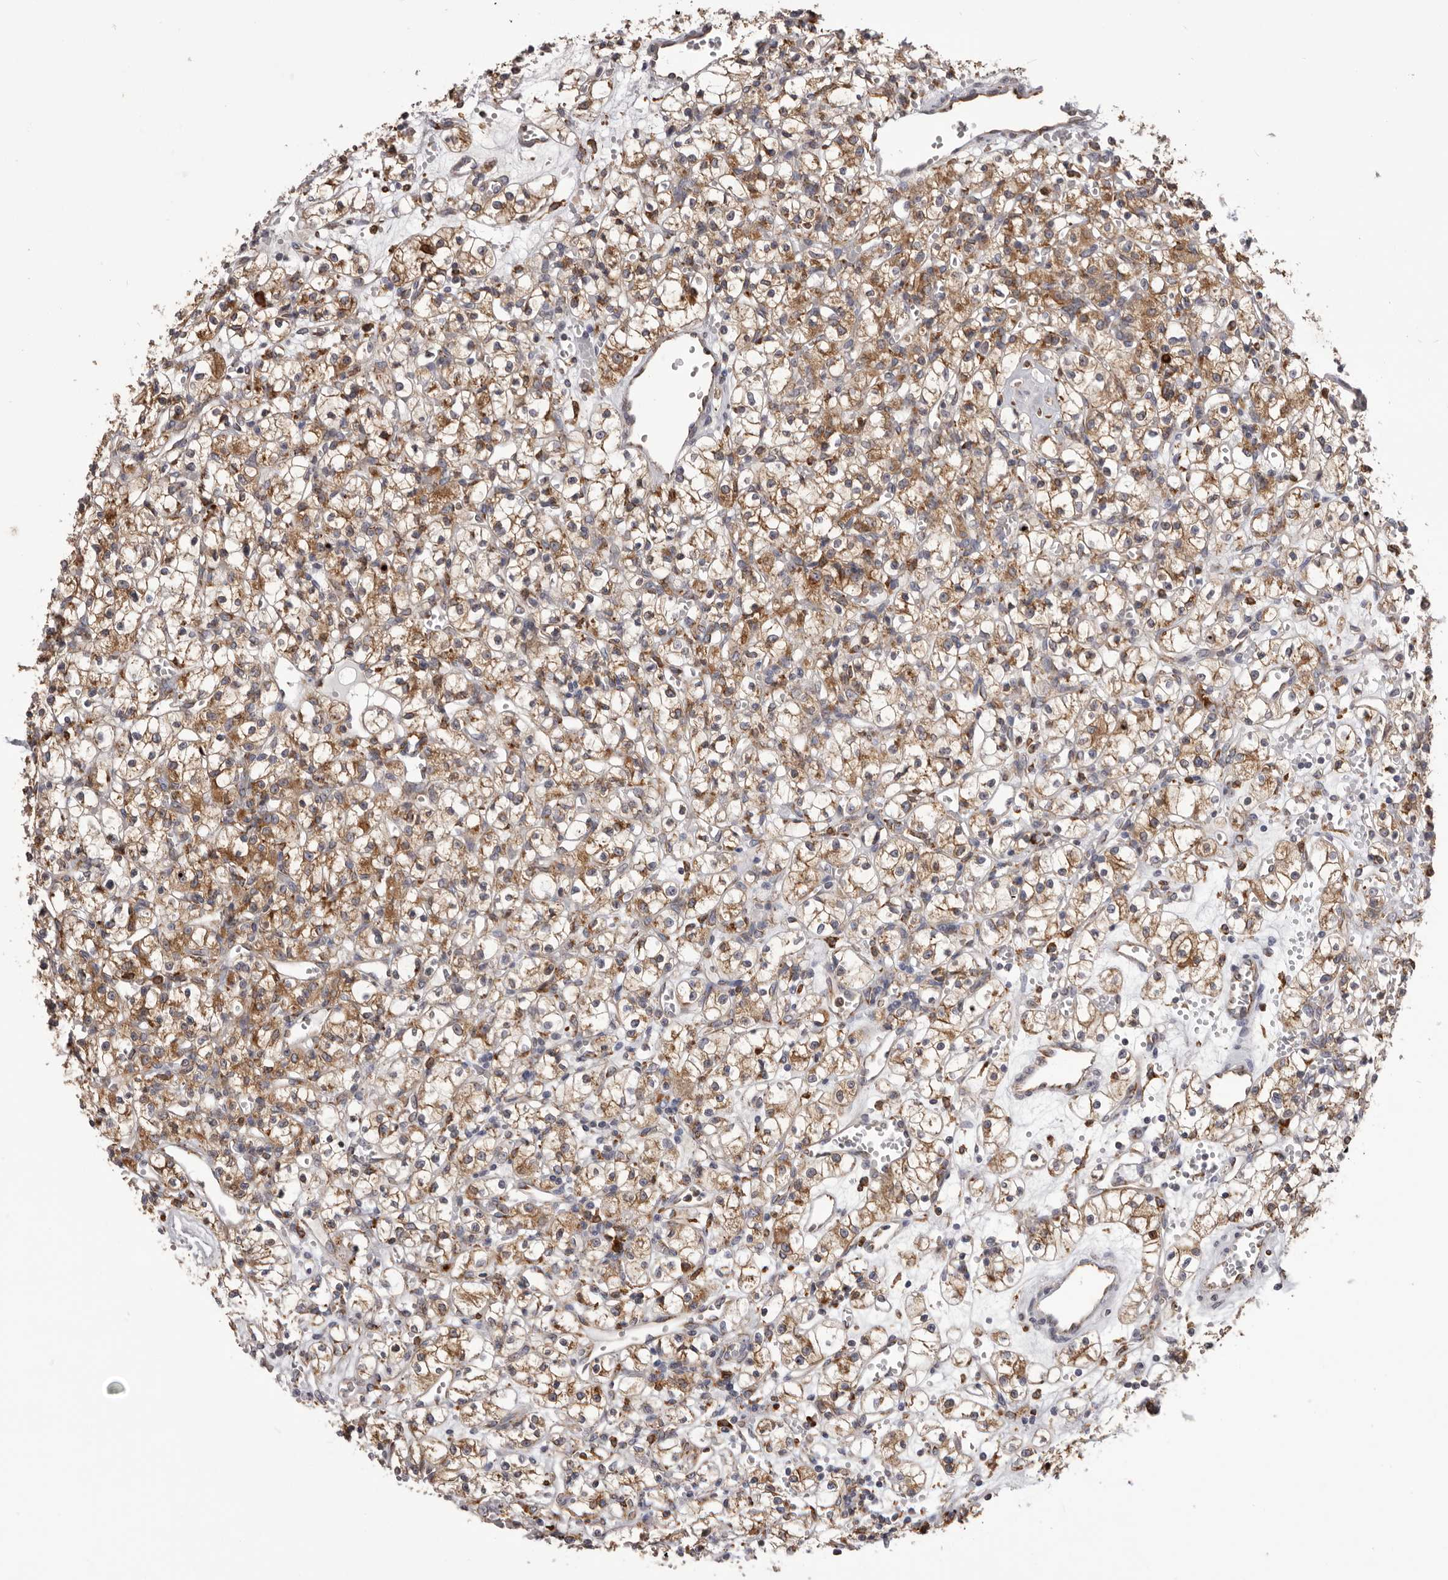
{"staining": {"intensity": "moderate", "quantity": ">75%", "location": "cytoplasmic/membranous"}, "tissue": "renal cancer", "cell_type": "Tumor cells", "image_type": "cancer", "snomed": [{"axis": "morphology", "description": "Adenocarcinoma, NOS"}, {"axis": "topography", "description": "Kidney"}], "caption": "Renal cancer tissue demonstrates moderate cytoplasmic/membranous positivity in approximately >75% of tumor cells, visualized by immunohistochemistry. (DAB = brown stain, brightfield microscopy at high magnification).", "gene": "QRSL1", "patient": {"sex": "female", "age": 59}}